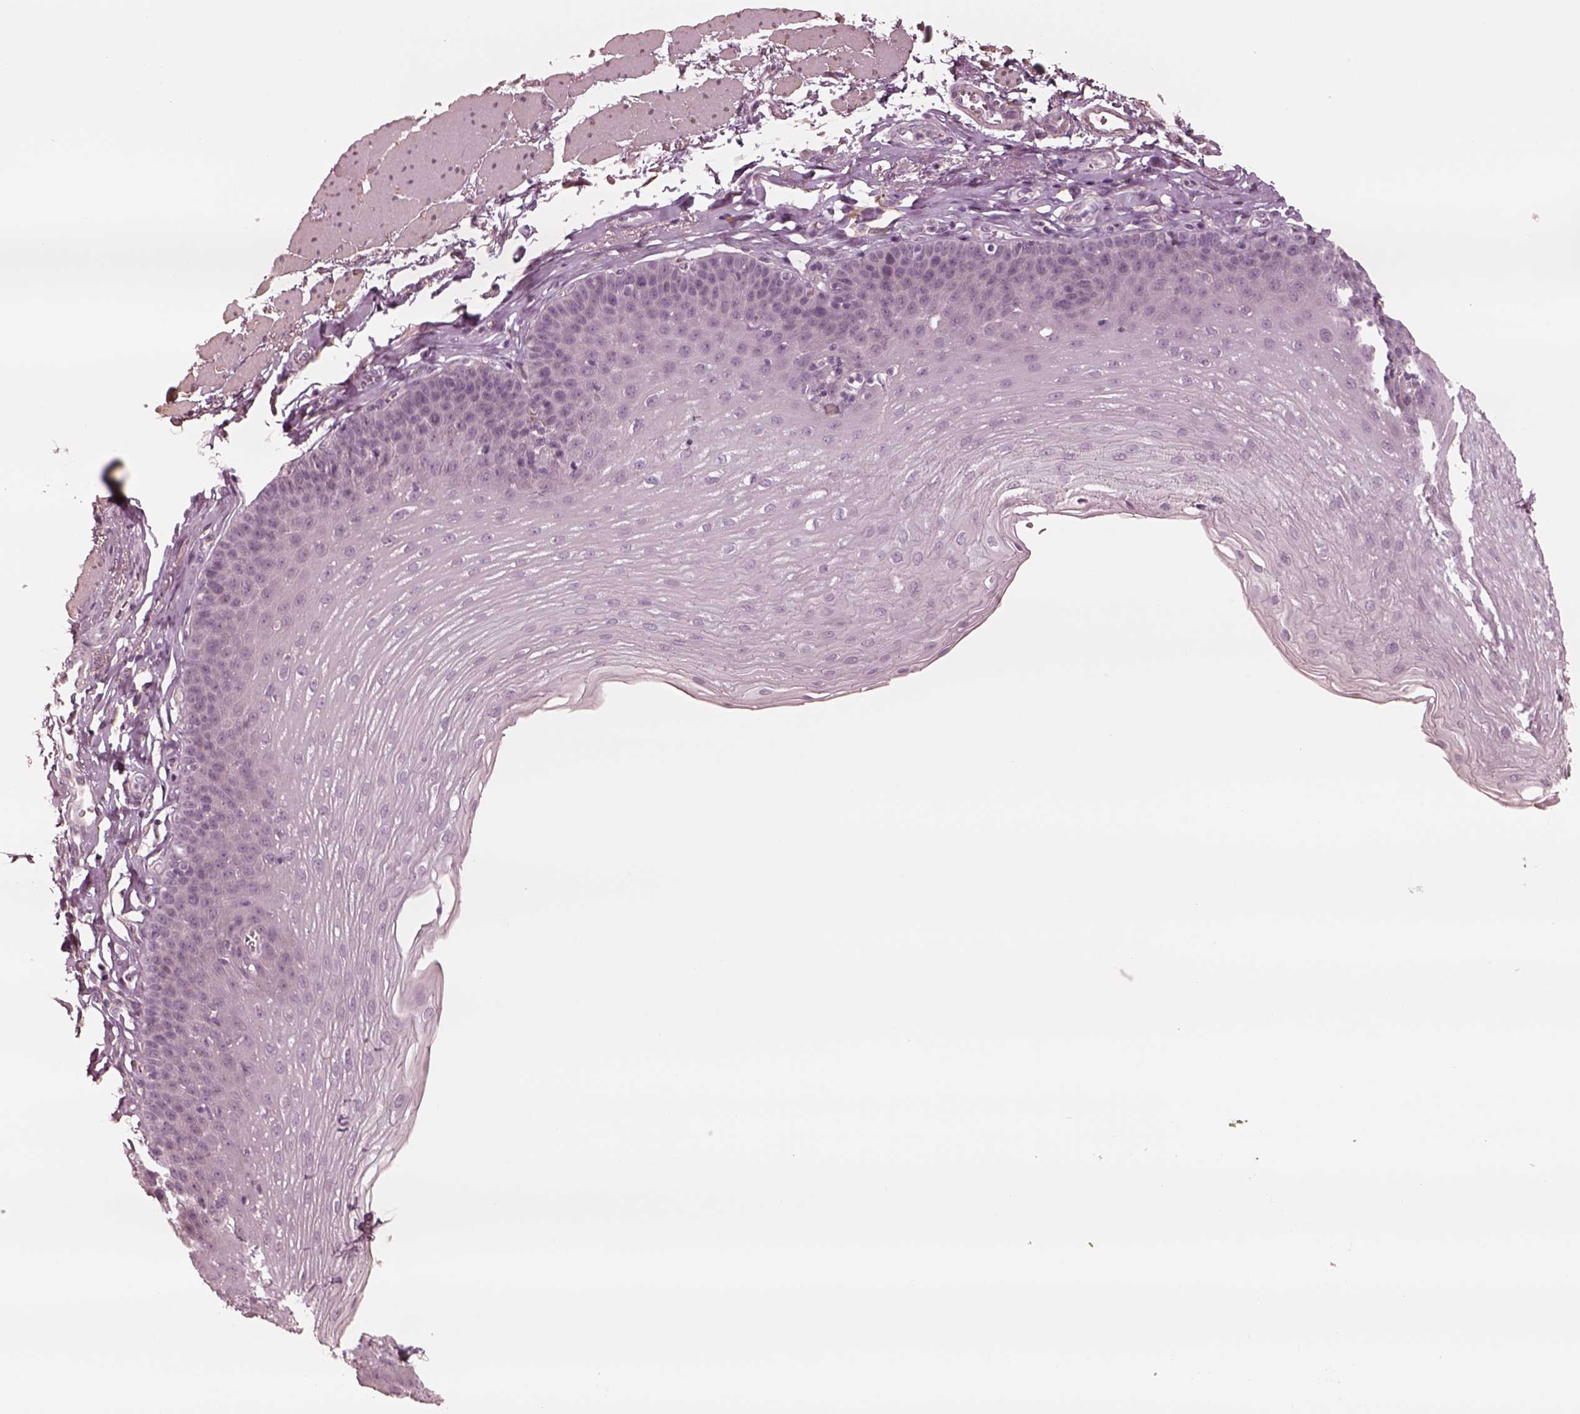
{"staining": {"intensity": "negative", "quantity": "none", "location": "none"}, "tissue": "esophagus", "cell_type": "Squamous epithelial cells", "image_type": "normal", "snomed": [{"axis": "morphology", "description": "Normal tissue, NOS"}, {"axis": "topography", "description": "Esophagus"}], "caption": "There is no significant expression in squamous epithelial cells of esophagus. The staining is performed using DAB brown chromogen with nuclei counter-stained in using hematoxylin.", "gene": "DNAAF9", "patient": {"sex": "female", "age": 81}}